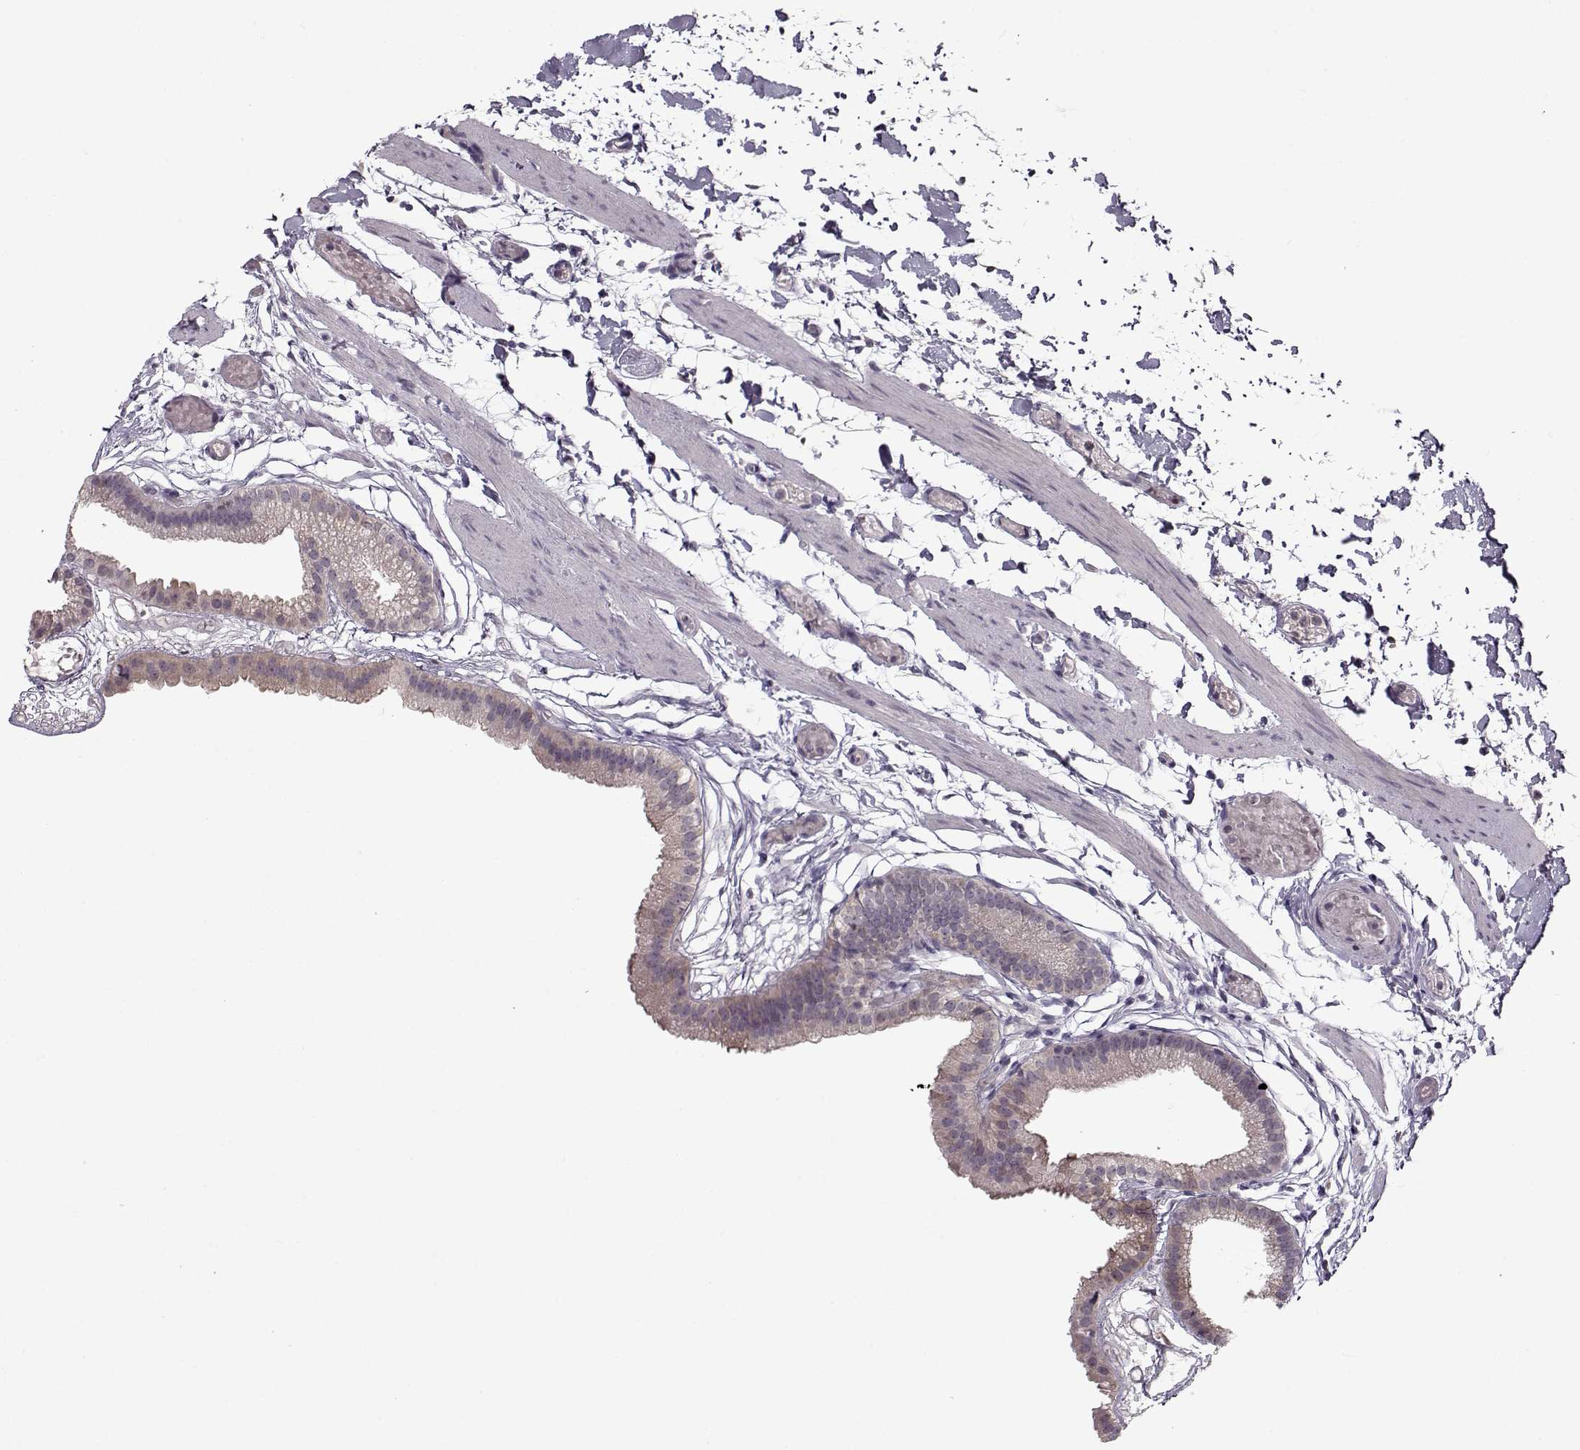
{"staining": {"intensity": "weak", "quantity": "<25%", "location": "cytoplasmic/membranous"}, "tissue": "gallbladder", "cell_type": "Glandular cells", "image_type": "normal", "snomed": [{"axis": "morphology", "description": "Normal tissue, NOS"}, {"axis": "topography", "description": "Gallbladder"}], "caption": "Immunohistochemistry micrograph of unremarkable gallbladder stained for a protein (brown), which reveals no expression in glandular cells.", "gene": "ACOT11", "patient": {"sex": "female", "age": 45}}